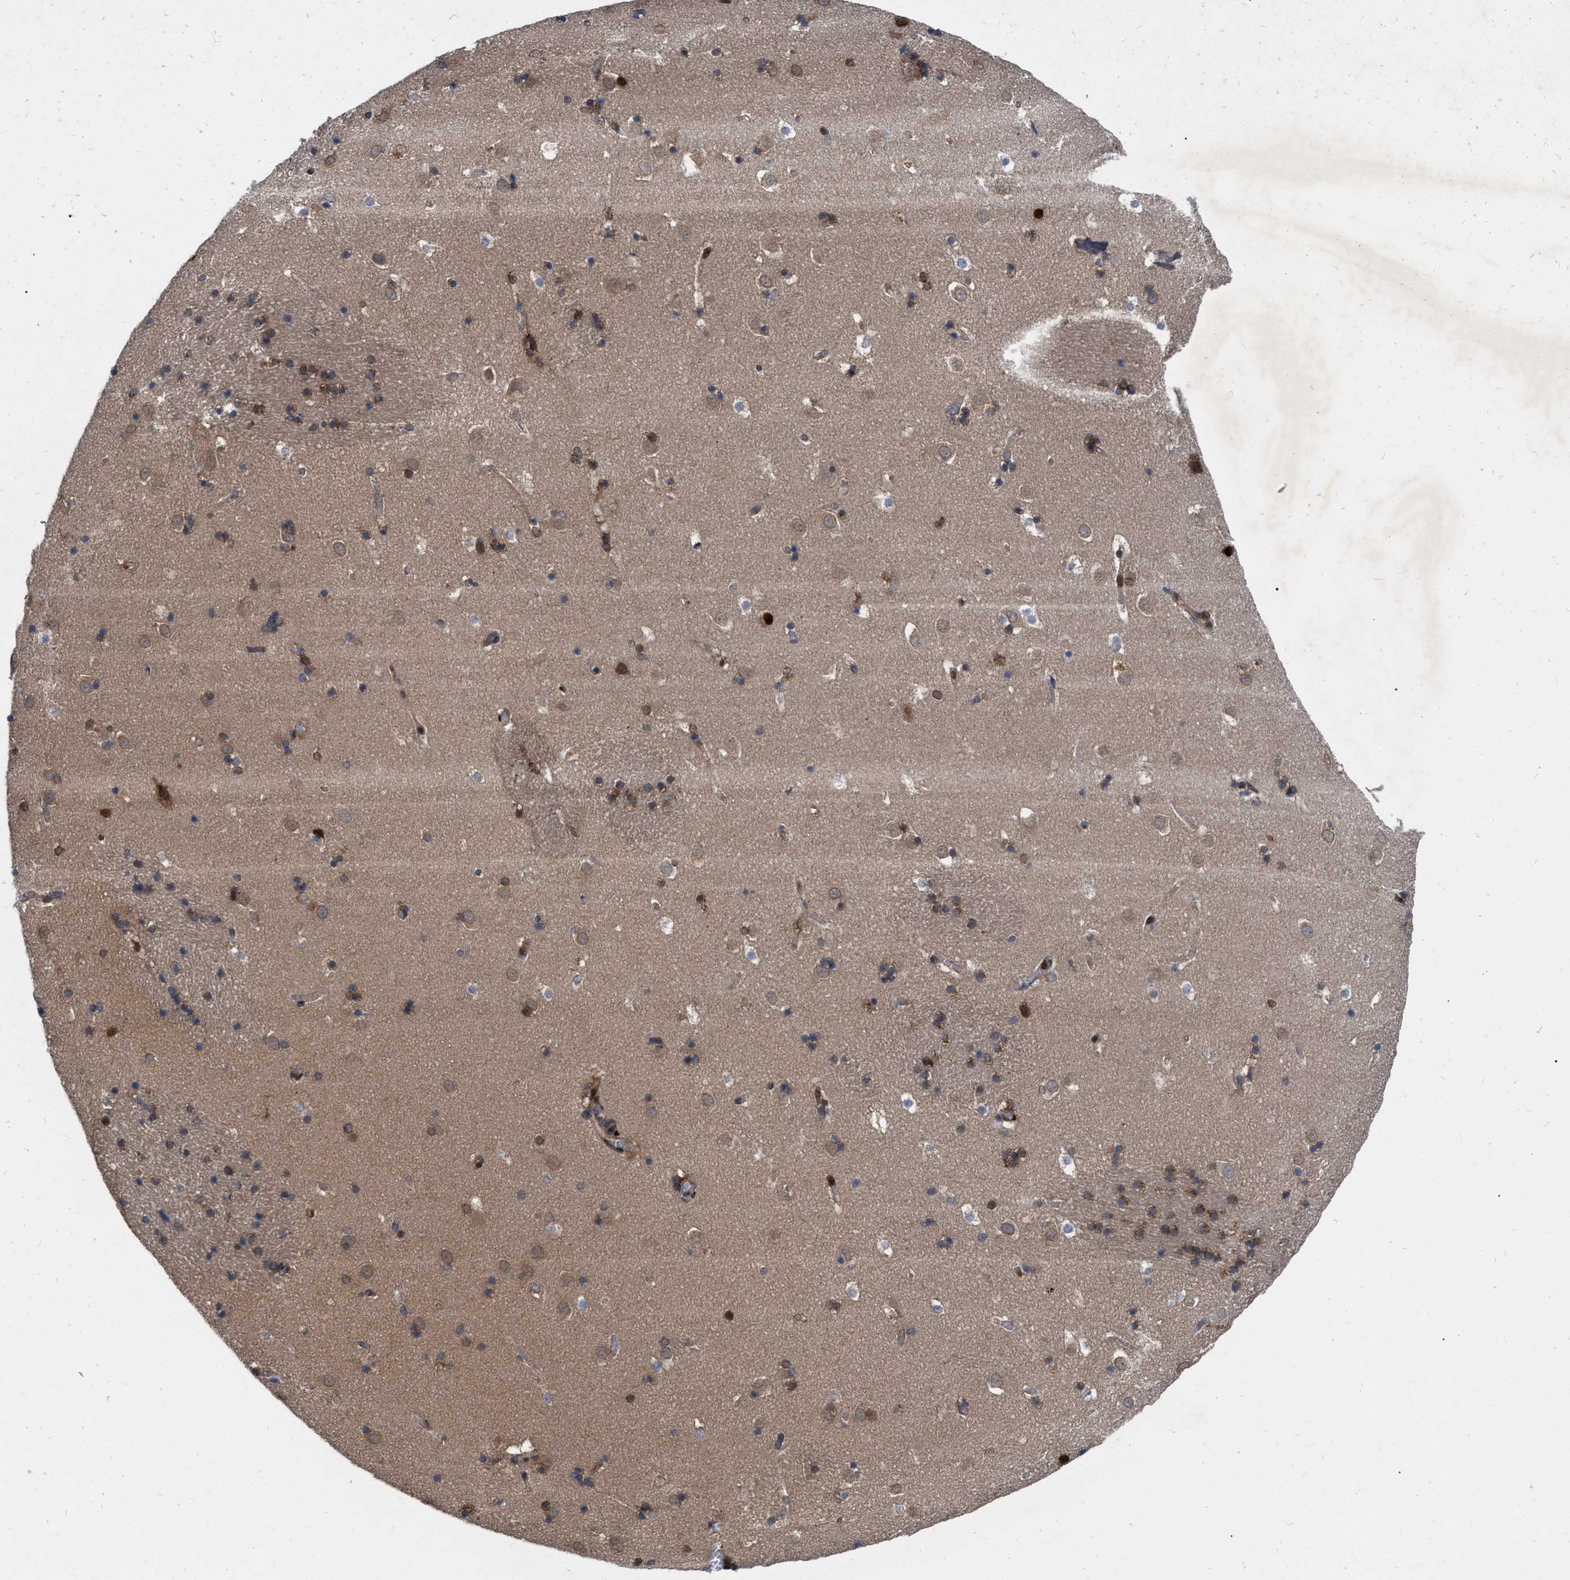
{"staining": {"intensity": "moderate", "quantity": "25%-75%", "location": "nuclear"}, "tissue": "caudate", "cell_type": "Glial cells", "image_type": "normal", "snomed": [{"axis": "morphology", "description": "Normal tissue, NOS"}, {"axis": "topography", "description": "Lateral ventricle wall"}], "caption": "This photomicrograph reveals immunohistochemistry (IHC) staining of normal caudate, with medium moderate nuclear staining in about 25%-75% of glial cells.", "gene": "MDM4", "patient": {"sex": "male", "age": 45}}